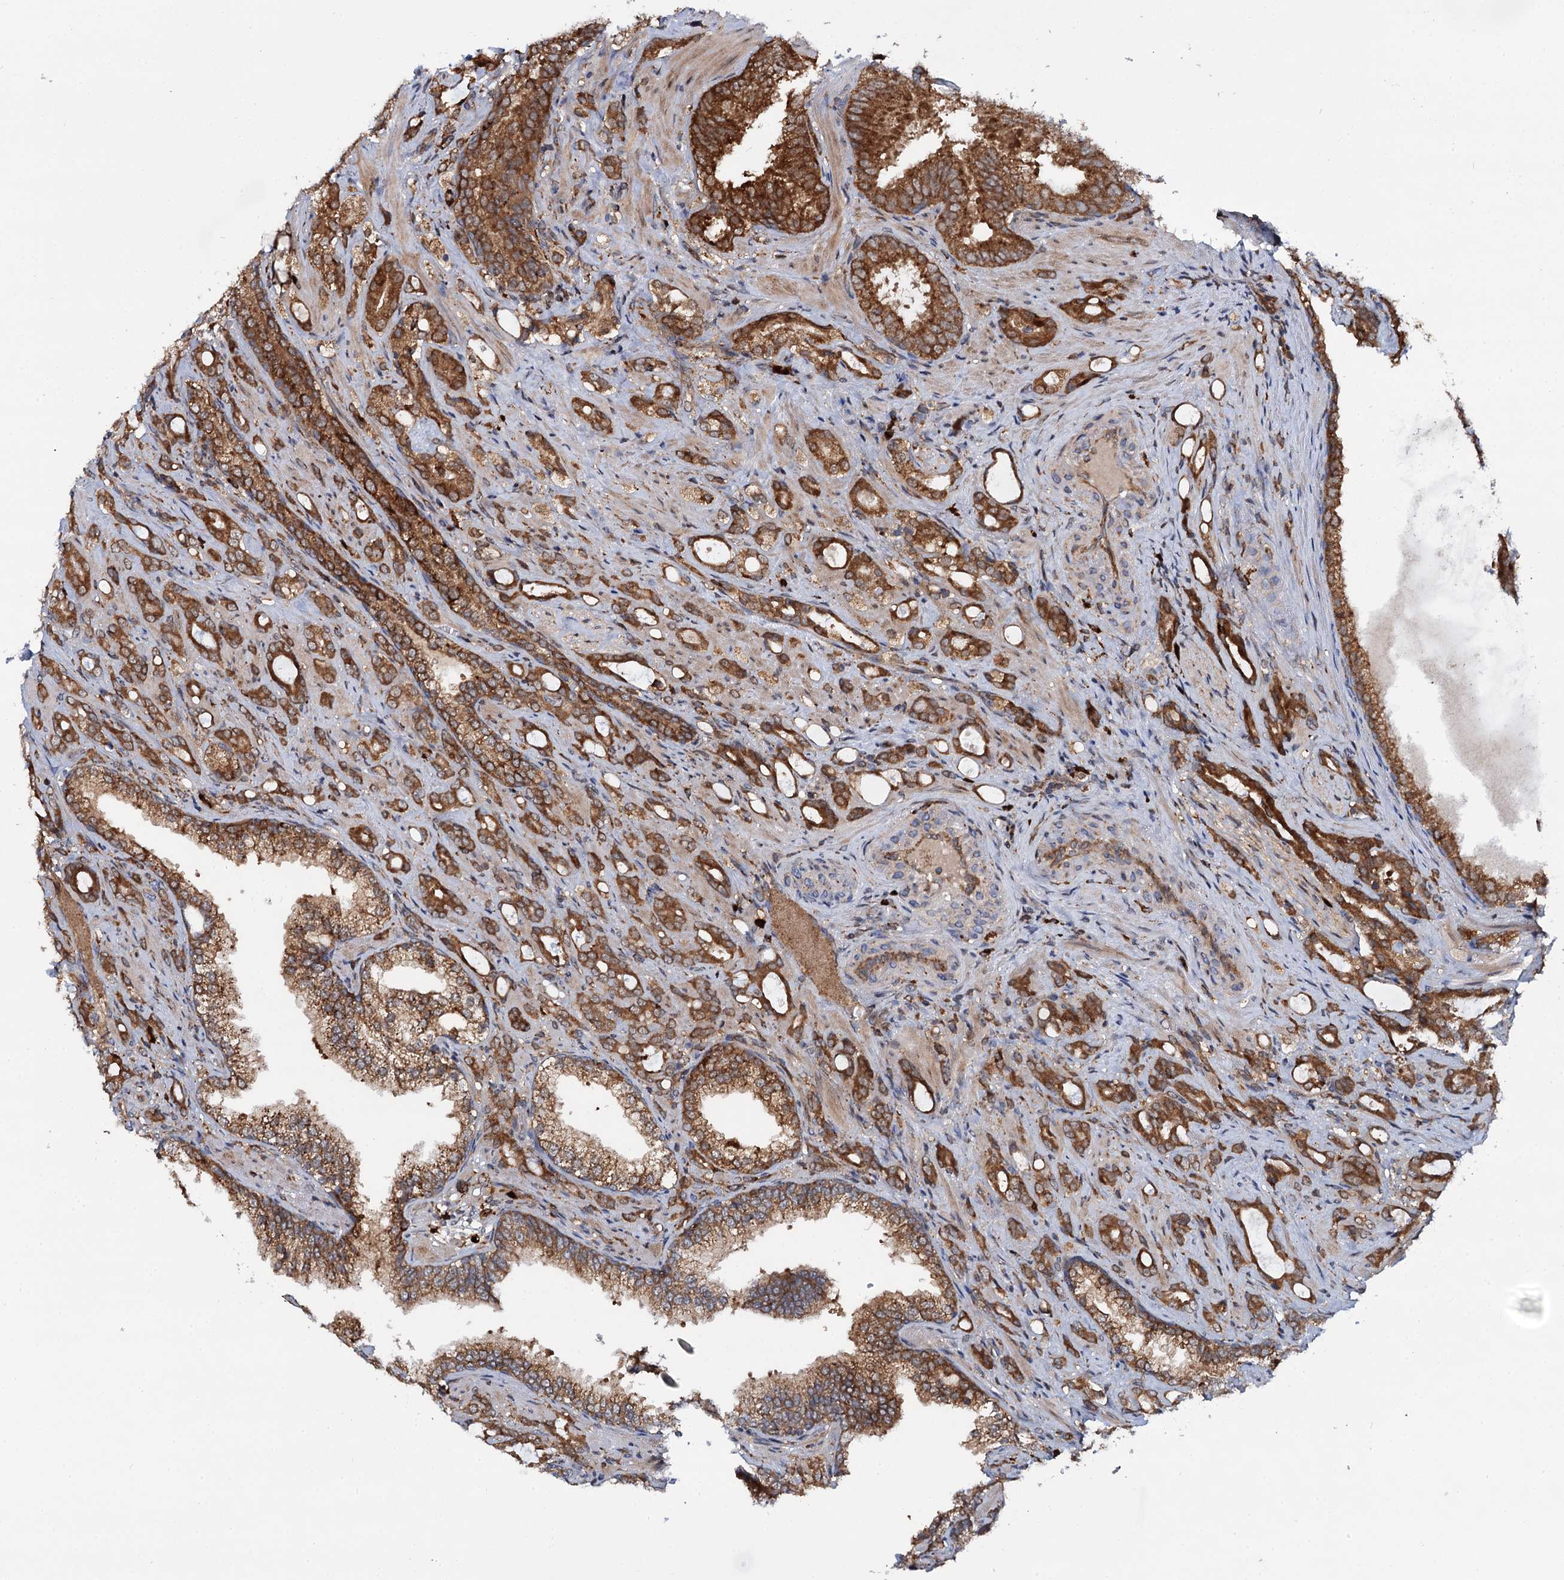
{"staining": {"intensity": "moderate", "quantity": ">75%", "location": "cytoplasmic/membranous"}, "tissue": "prostate cancer", "cell_type": "Tumor cells", "image_type": "cancer", "snomed": [{"axis": "morphology", "description": "Adenocarcinoma, High grade"}, {"axis": "topography", "description": "Prostate"}], "caption": "This is an image of immunohistochemistry (IHC) staining of prostate cancer (high-grade adenocarcinoma), which shows moderate staining in the cytoplasmic/membranous of tumor cells.", "gene": "UFM1", "patient": {"sex": "male", "age": 72}}